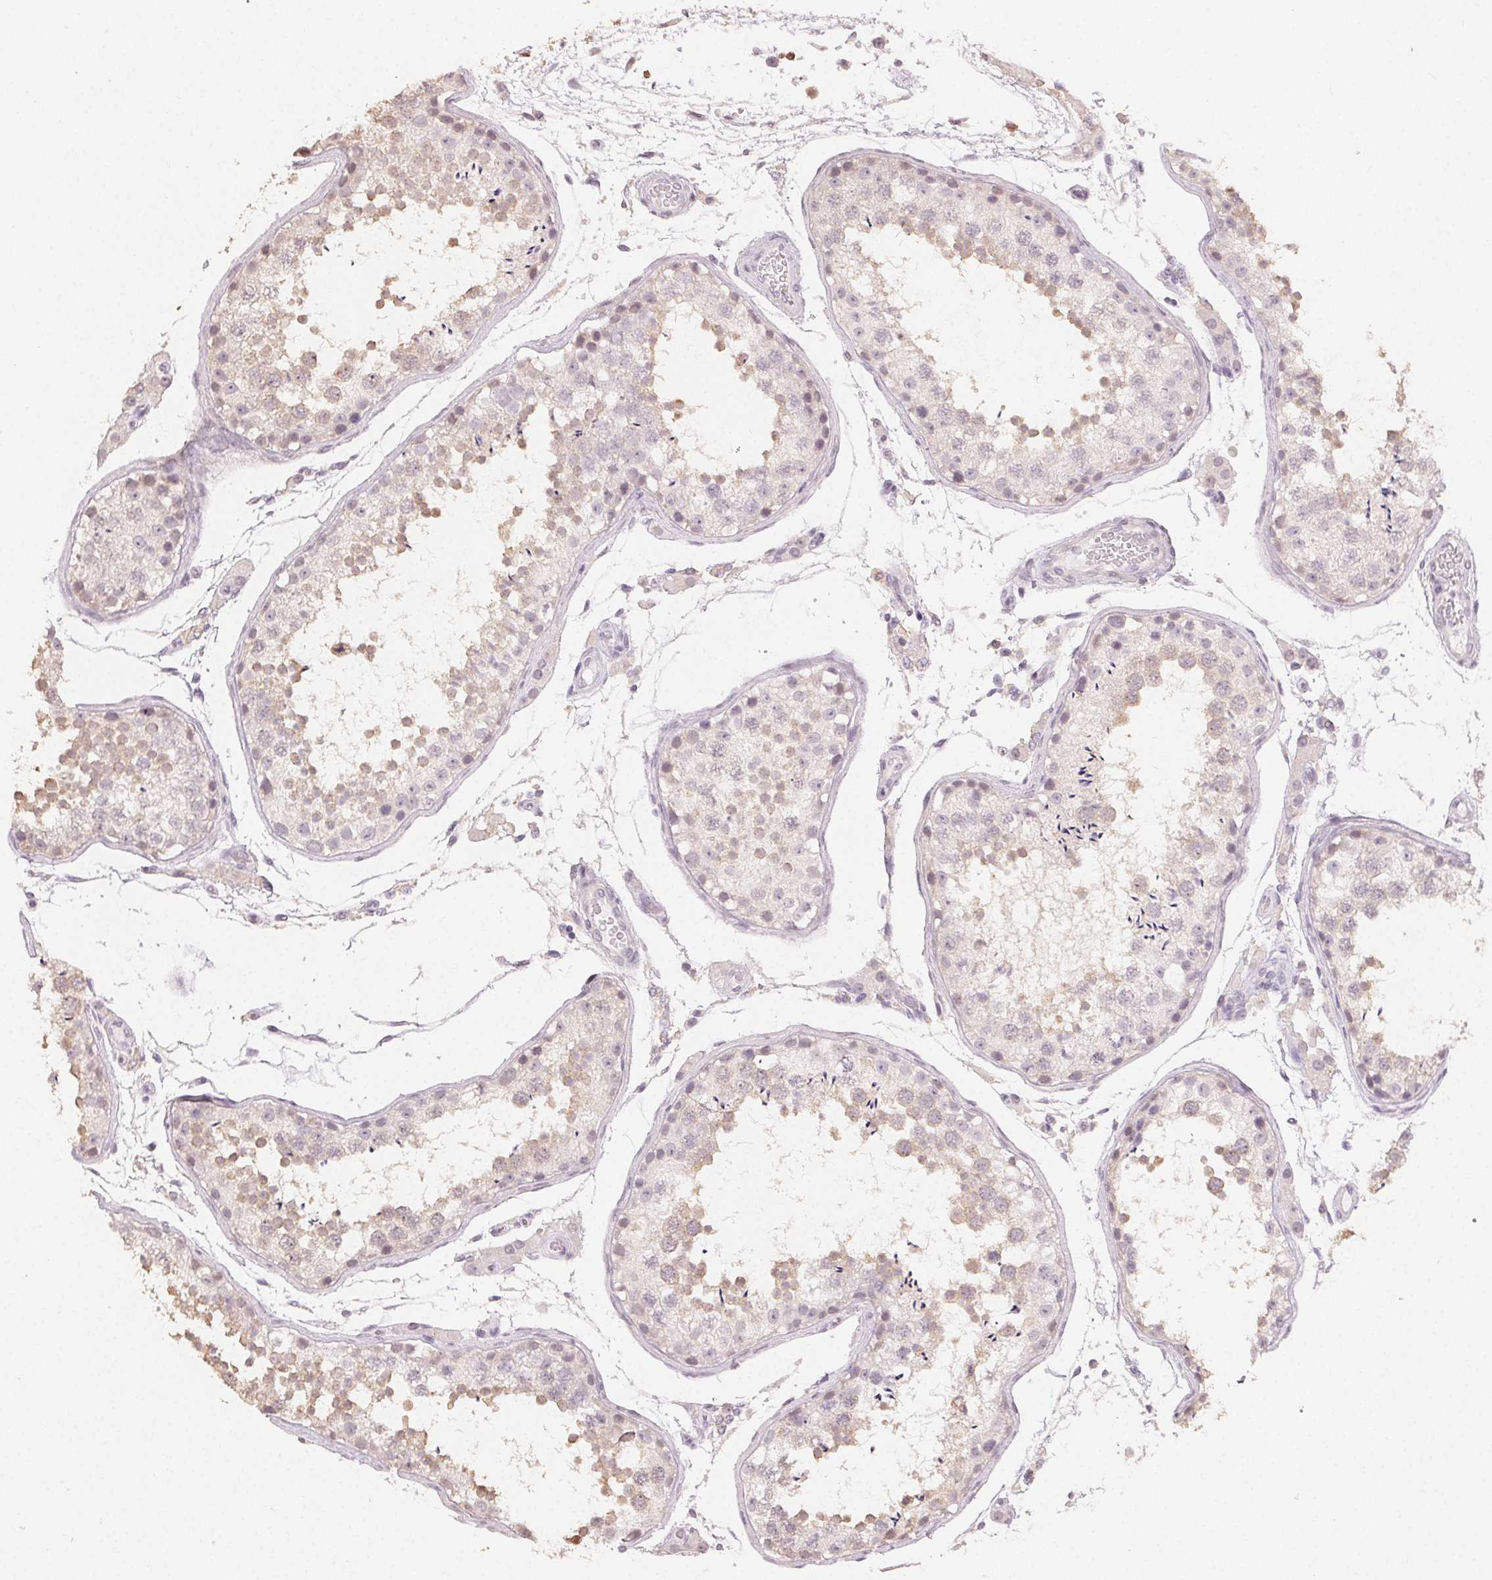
{"staining": {"intensity": "weak", "quantity": "25%-75%", "location": "cytoplasmic/membranous"}, "tissue": "testis", "cell_type": "Cells in seminiferous ducts", "image_type": "normal", "snomed": [{"axis": "morphology", "description": "Normal tissue, NOS"}, {"axis": "topography", "description": "Testis"}], "caption": "An immunohistochemistry photomicrograph of unremarkable tissue is shown. Protein staining in brown shows weak cytoplasmic/membranous positivity in testis within cells in seminiferous ducts. Ihc stains the protein in brown and the nuclei are stained blue.", "gene": "TMEM174", "patient": {"sex": "male", "age": 29}}